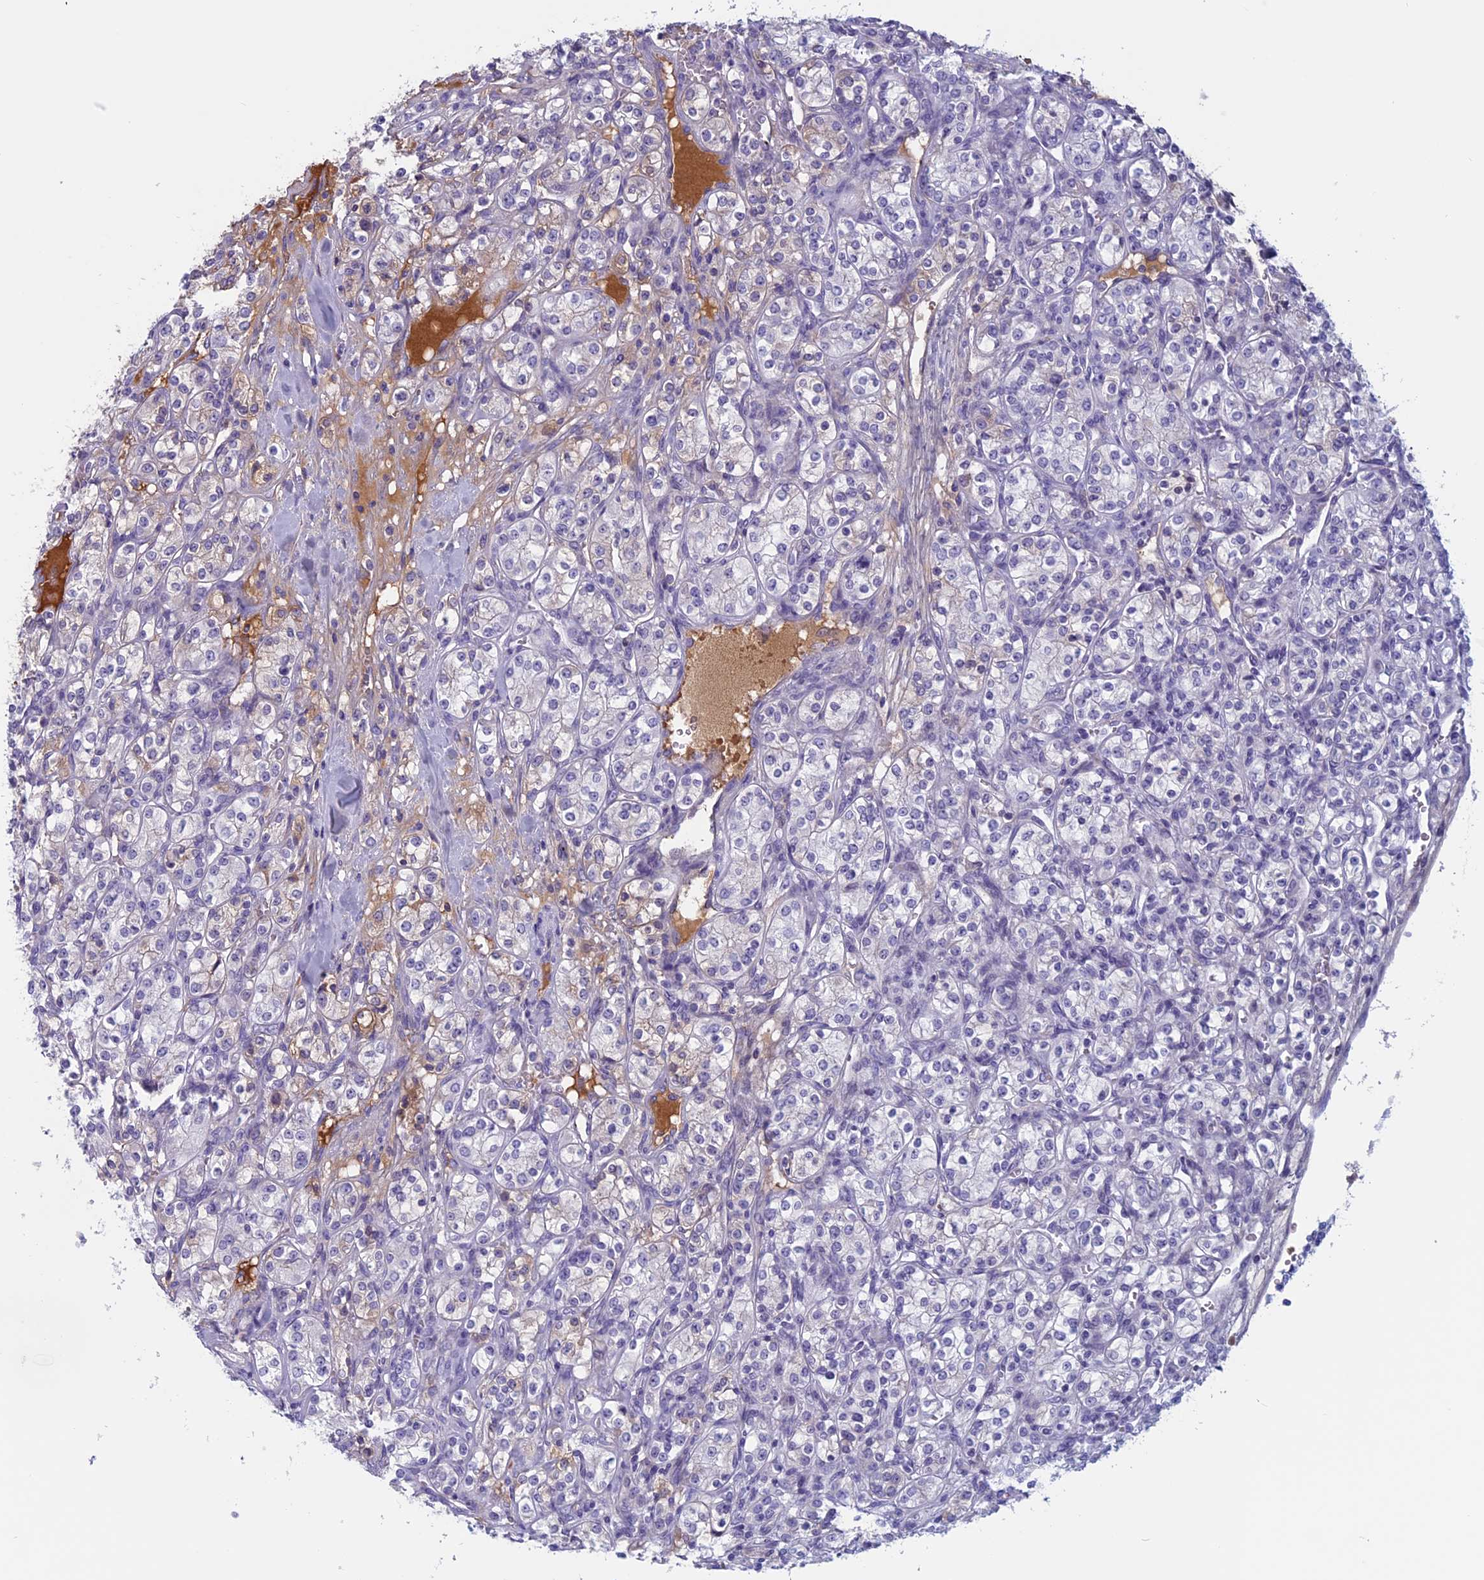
{"staining": {"intensity": "negative", "quantity": "none", "location": "none"}, "tissue": "renal cancer", "cell_type": "Tumor cells", "image_type": "cancer", "snomed": [{"axis": "morphology", "description": "Adenocarcinoma, NOS"}, {"axis": "topography", "description": "Kidney"}], "caption": "Immunohistochemistry micrograph of neoplastic tissue: human renal adenocarcinoma stained with DAB (3,3'-diaminobenzidine) exhibits no significant protein expression in tumor cells. (DAB IHC visualized using brightfield microscopy, high magnification).", "gene": "ANGPTL2", "patient": {"sex": "male", "age": 77}}